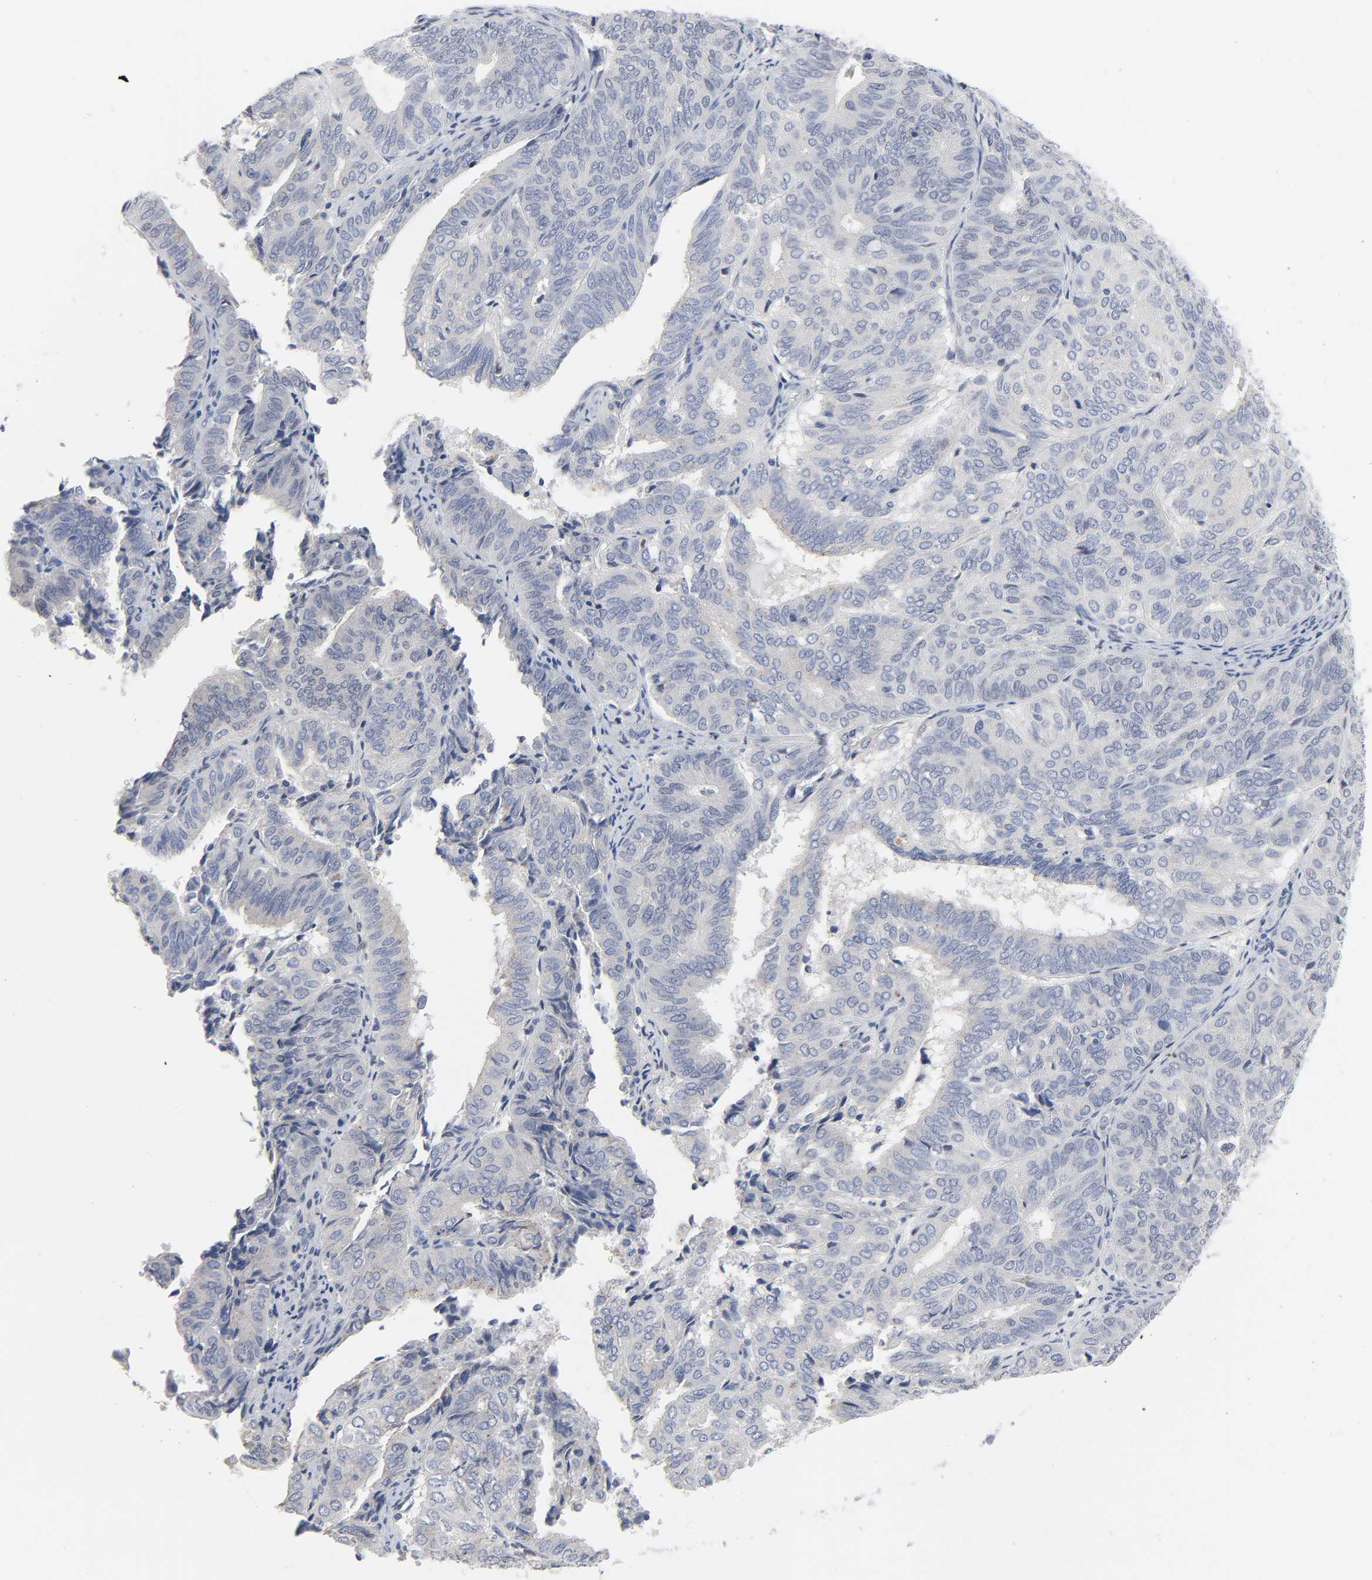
{"staining": {"intensity": "negative", "quantity": "none", "location": "none"}, "tissue": "endometrial cancer", "cell_type": "Tumor cells", "image_type": "cancer", "snomed": [{"axis": "morphology", "description": "Adenocarcinoma, NOS"}, {"axis": "topography", "description": "Uterus"}], "caption": "An immunohistochemistry image of endometrial cancer (adenocarcinoma) is shown. There is no staining in tumor cells of endometrial cancer (adenocarcinoma).", "gene": "SALL2", "patient": {"sex": "female", "age": 60}}